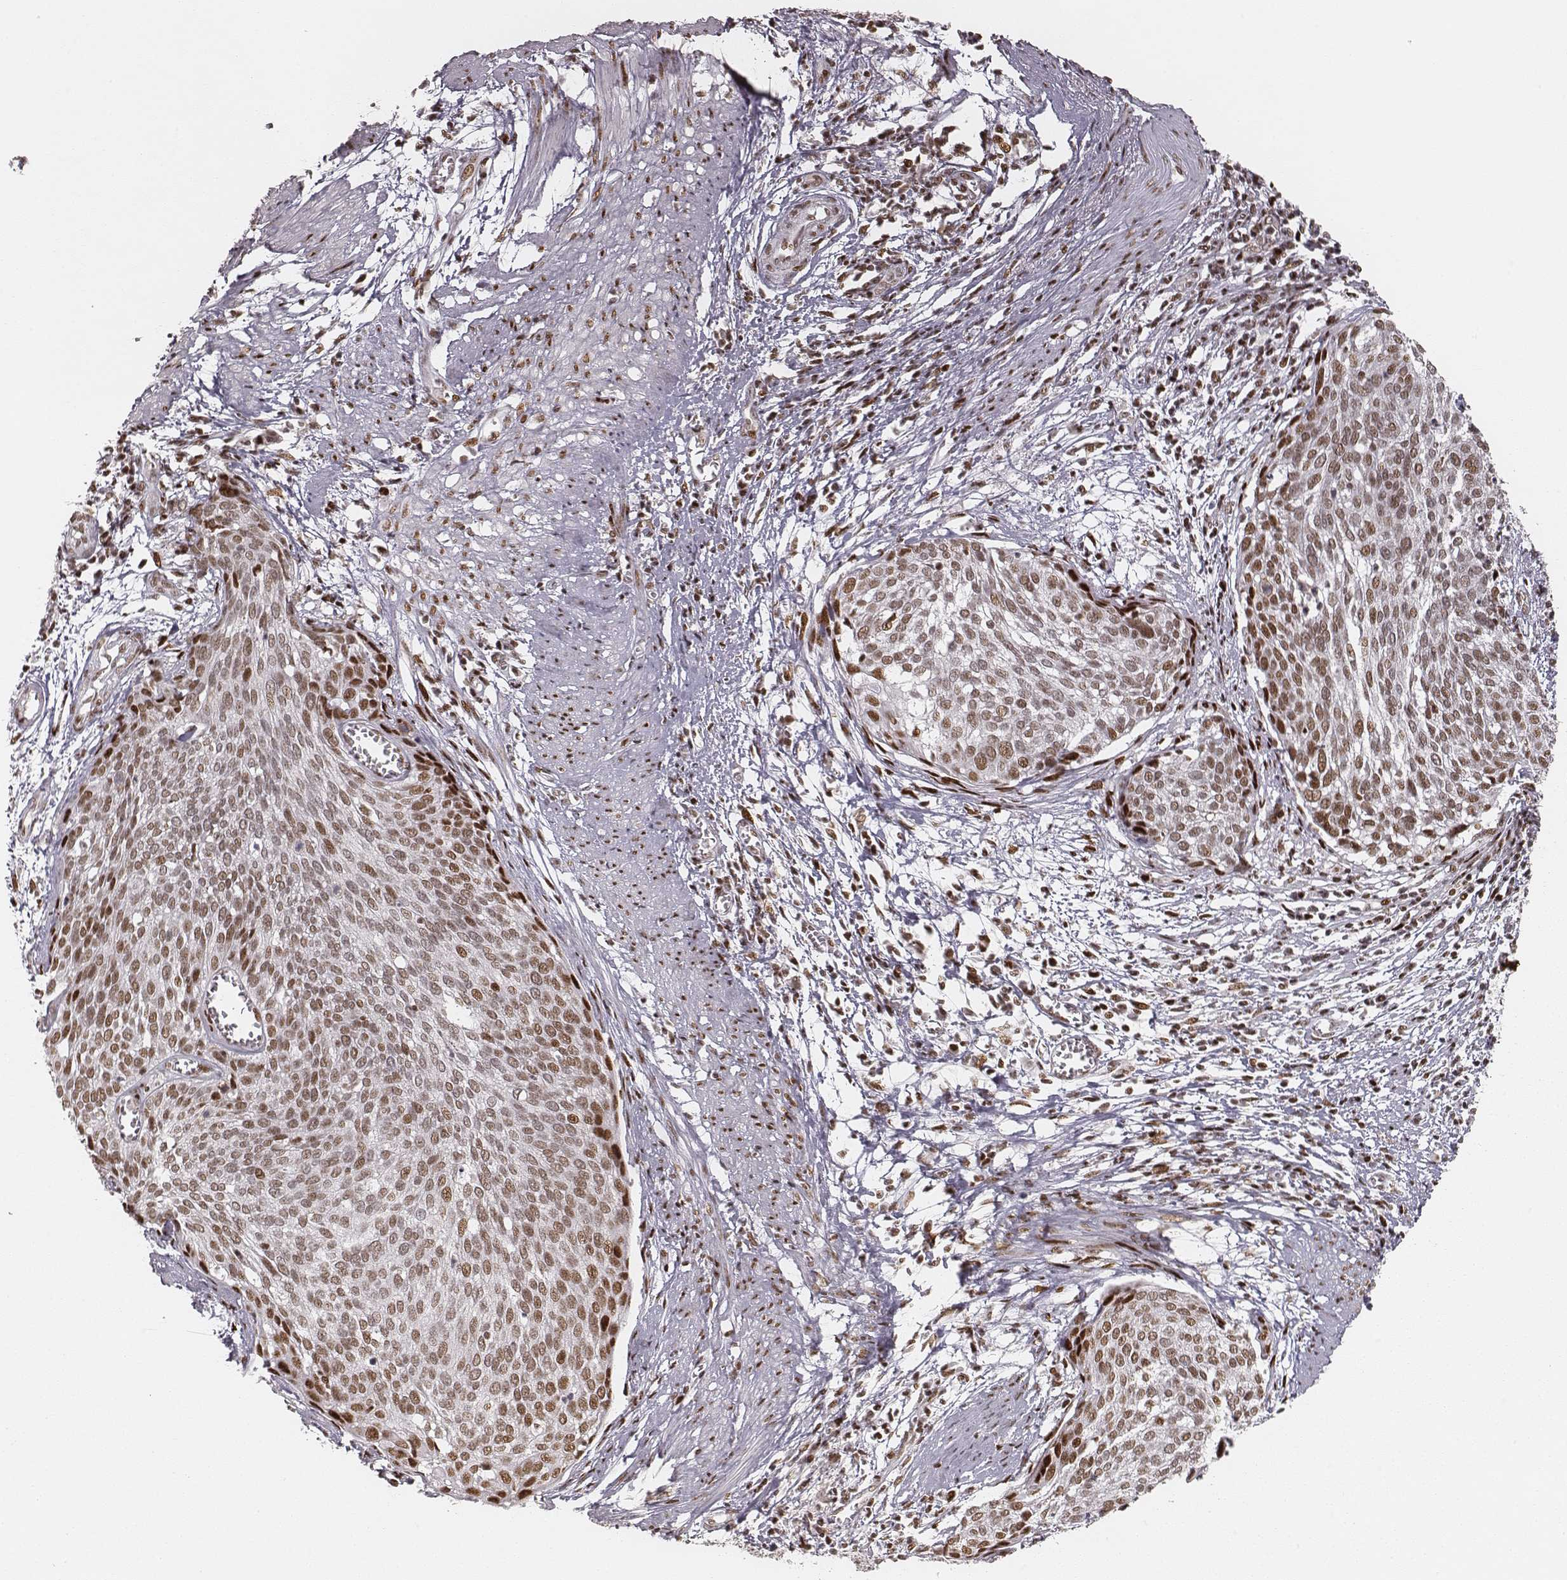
{"staining": {"intensity": "moderate", "quantity": ">75%", "location": "nuclear"}, "tissue": "cervical cancer", "cell_type": "Tumor cells", "image_type": "cancer", "snomed": [{"axis": "morphology", "description": "Squamous cell carcinoma, NOS"}, {"axis": "topography", "description": "Cervix"}], "caption": "The micrograph shows immunohistochemical staining of squamous cell carcinoma (cervical). There is moderate nuclear expression is appreciated in approximately >75% of tumor cells.", "gene": "HNRNPC", "patient": {"sex": "female", "age": 39}}